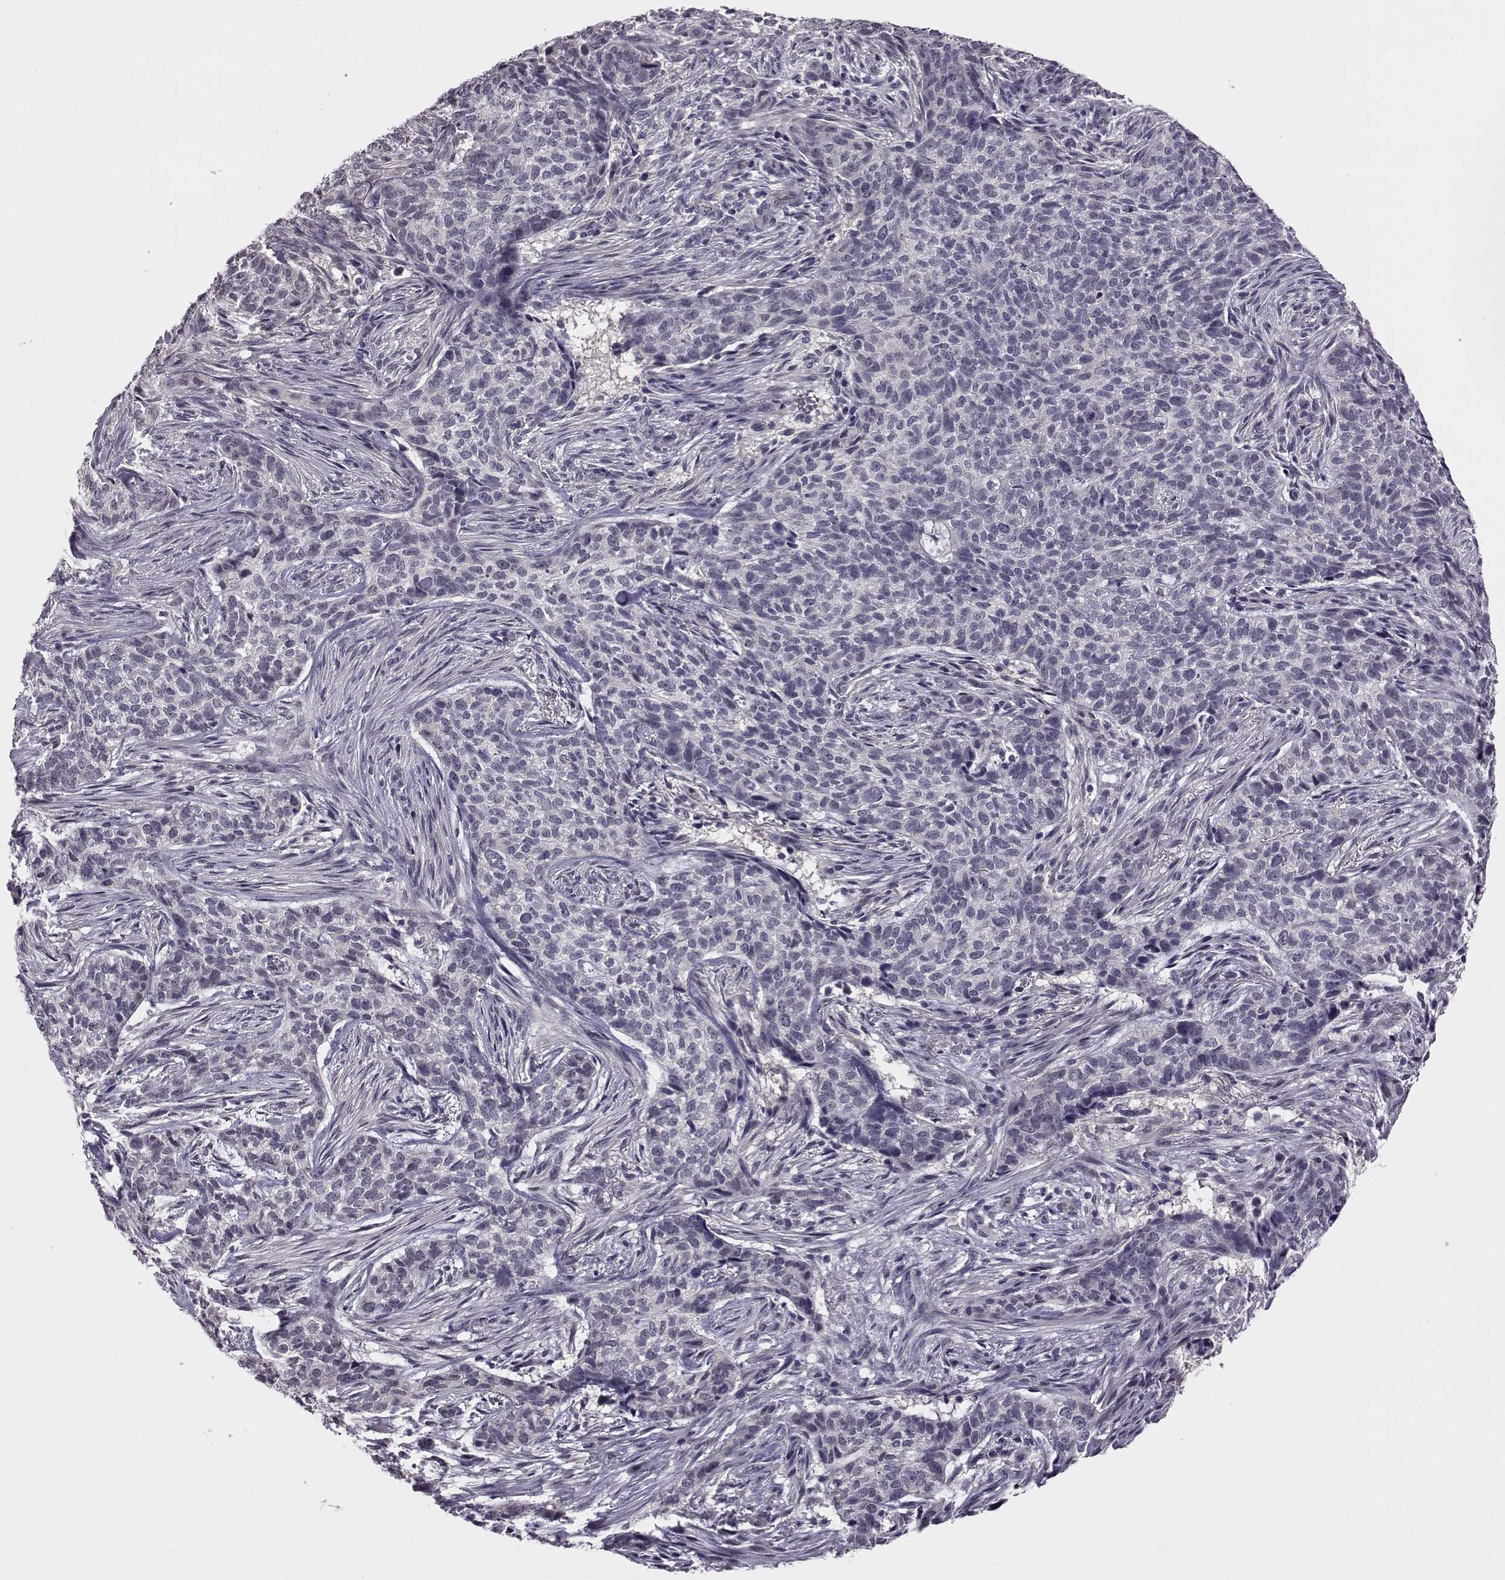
{"staining": {"intensity": "negative", "quantity": "none", "location": "none"}, "tissue": "skin cancer", "cell_type": "Tumor cells", "image_type": "cancer", "snomed": [{"axis": "morphology", "description": "Basal cell carcinoma"}, {"axis": "topography", "description": "Skin"}], "caption": "IHC histopathology image of neoplastic tissue: human skin basal cell carcinoma stained with DAB (3,3'-diaminobenzidine) reveals no significant protein positivity in tumor cells.", "gene": "C10orf62", "patient": {"sex": "female", "age": 69}}